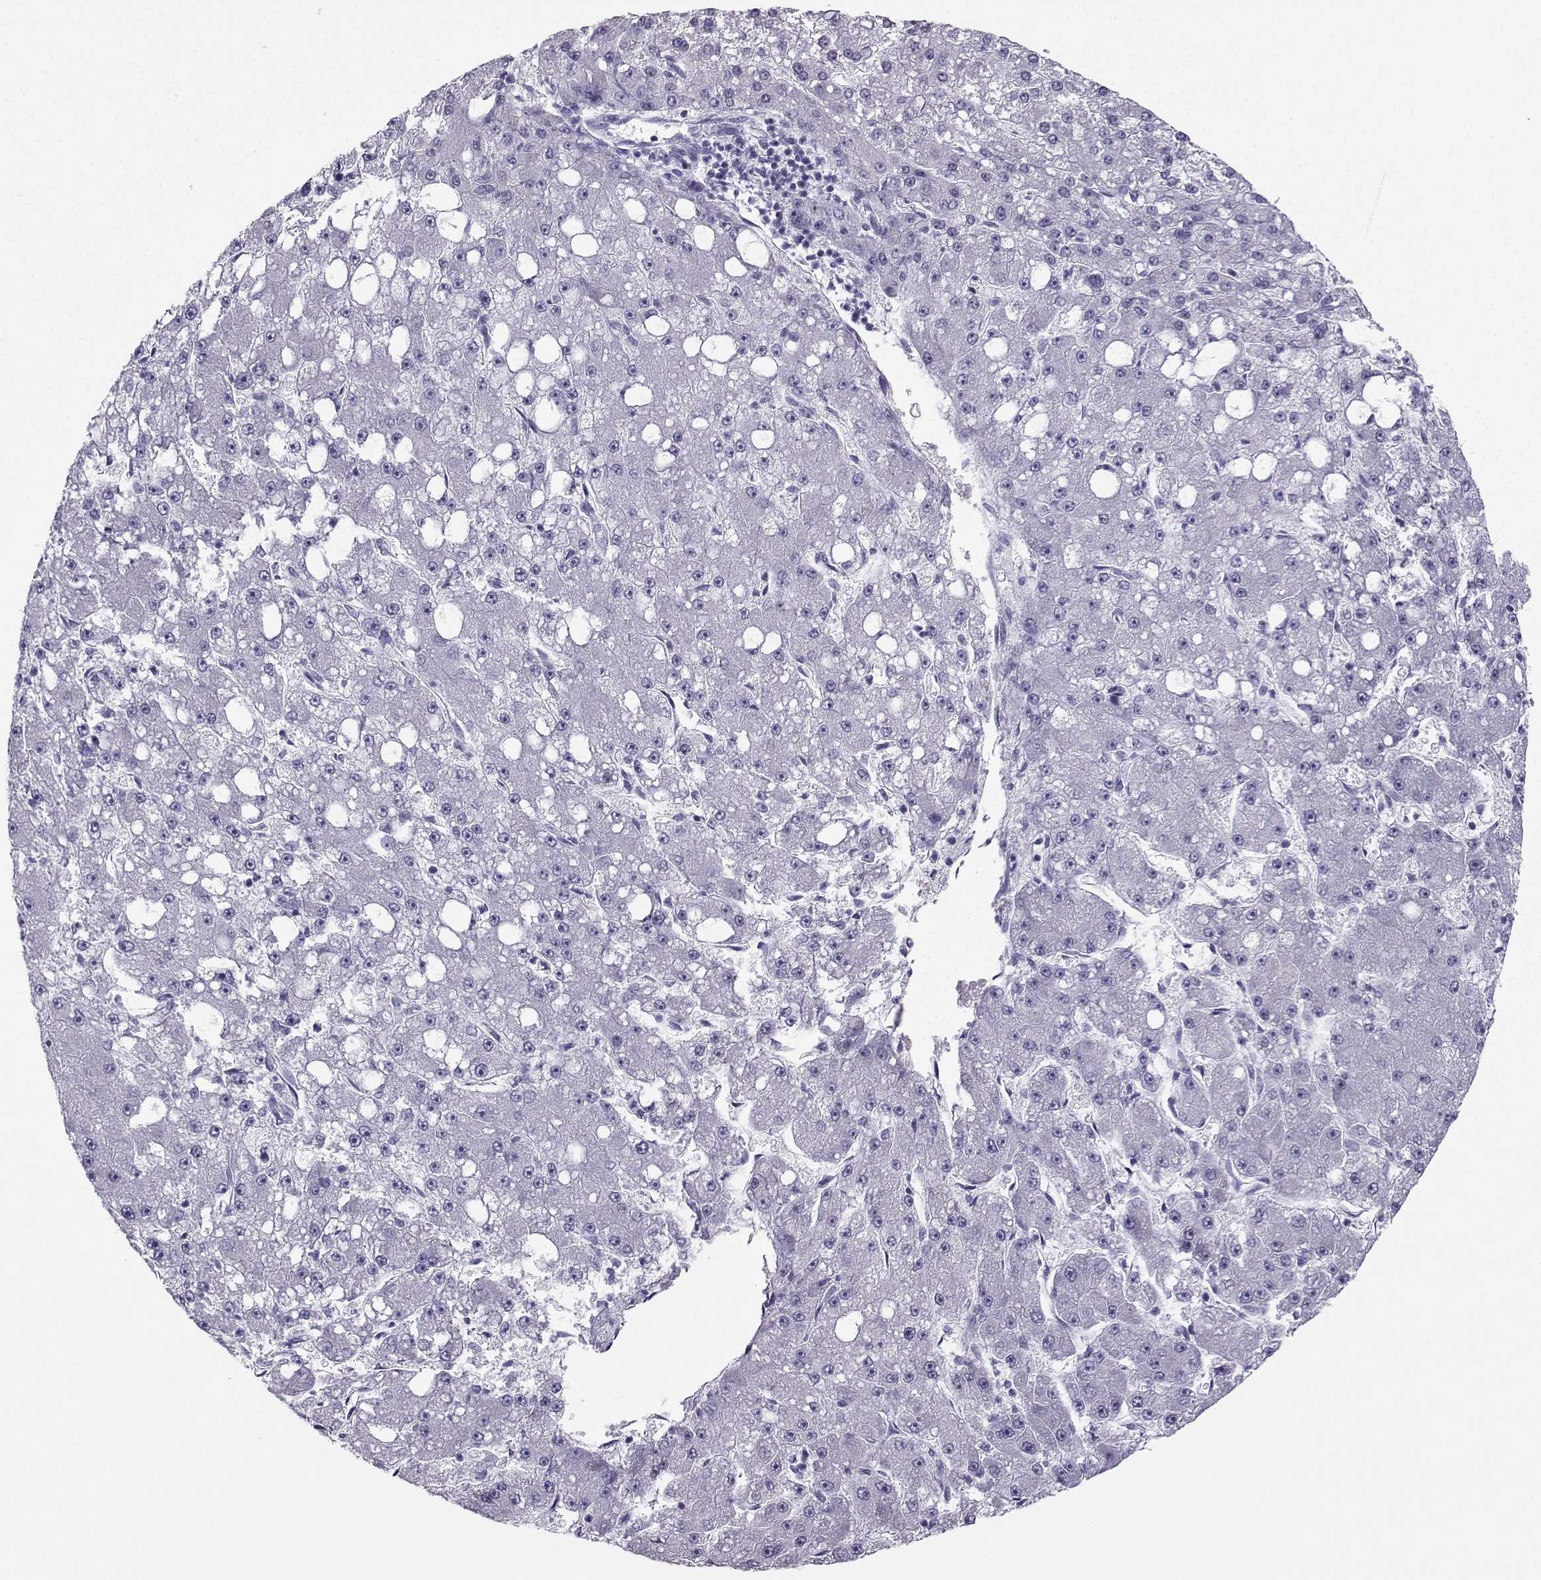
{"staining": {"intensity": "negative", "quantity": "none", "location": "none"}, "tissue": "liver cancer", "cell_type": "Tumor cells", "image_type": "cancer", "snomed": [{"axis": "morphology", "description": "Carcinoma, Hepatocellular, NOS"}, {"axis": "topography", "description": "Liver"}], "caption": "Histopathology image shows no significant protein positivity in tumor cells of liver cancer (hepatocellular carcinoma).", "gene": "NEFL", "patient": {"sex": "male", "age": 67}}